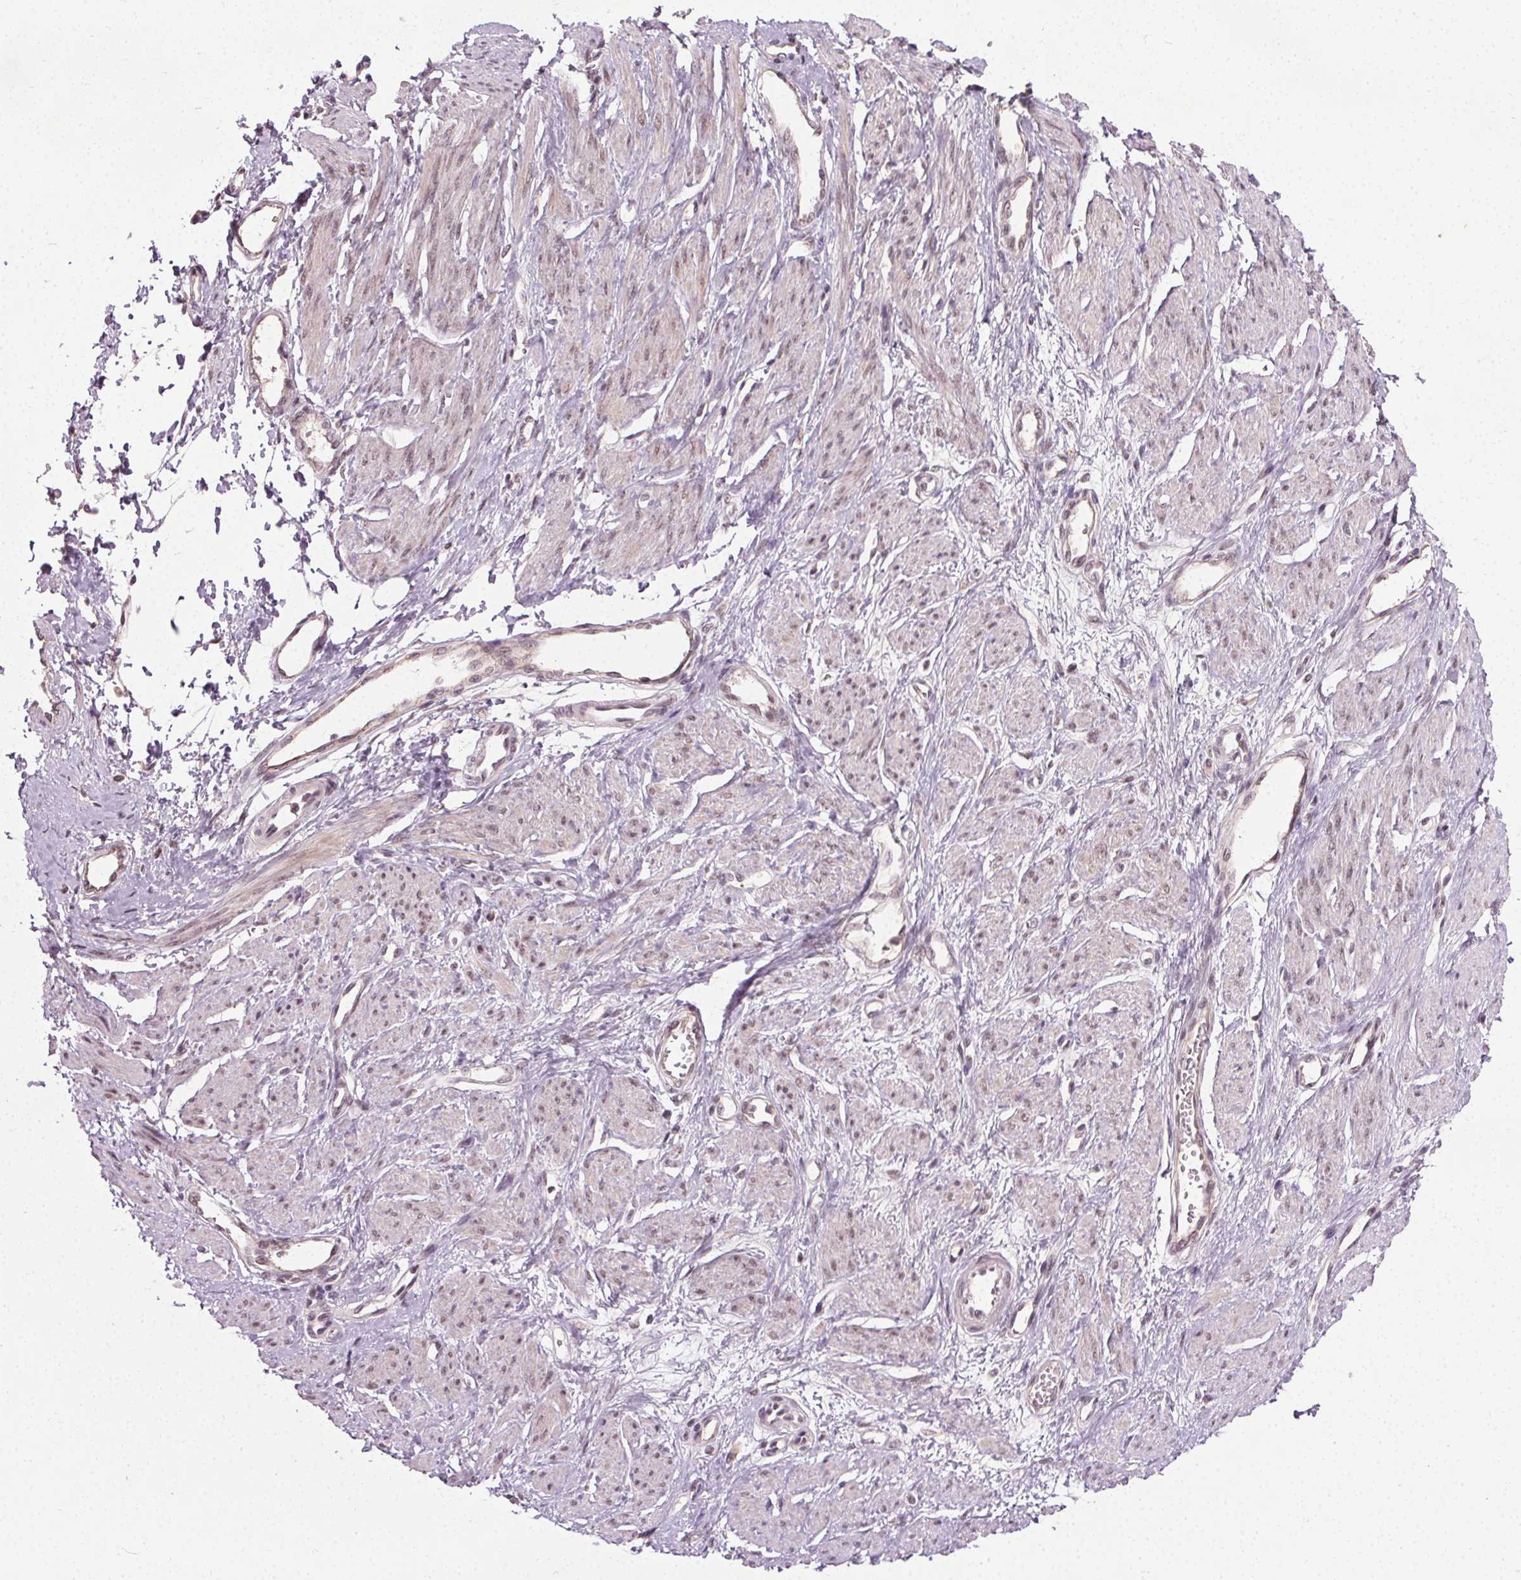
{"staining": {"intensity": "weak", "quantity": ">75%", "location": "nuclear"}, "tissue": "smooth muscle", "cell_type": "Smooth muscle cells", "image_type": "normal", "snomed": [{"axis": "morphology", "description": "Normal tissue, NOS"}, {"axis": "topography", "description": "Smooth muscle"}, {"axis": "topography", "description": "Uterus"}], "caption": "This photomicrograph reveals benign smooth muscle stained with immunohistochemistry to label a protein in brown. The nuclear of smooth muscle cells show weak positivity for the protein. Nuclei are counter-stained blue.", "gene": "MED6", "patient": {"sex": "female", "age": 39}}